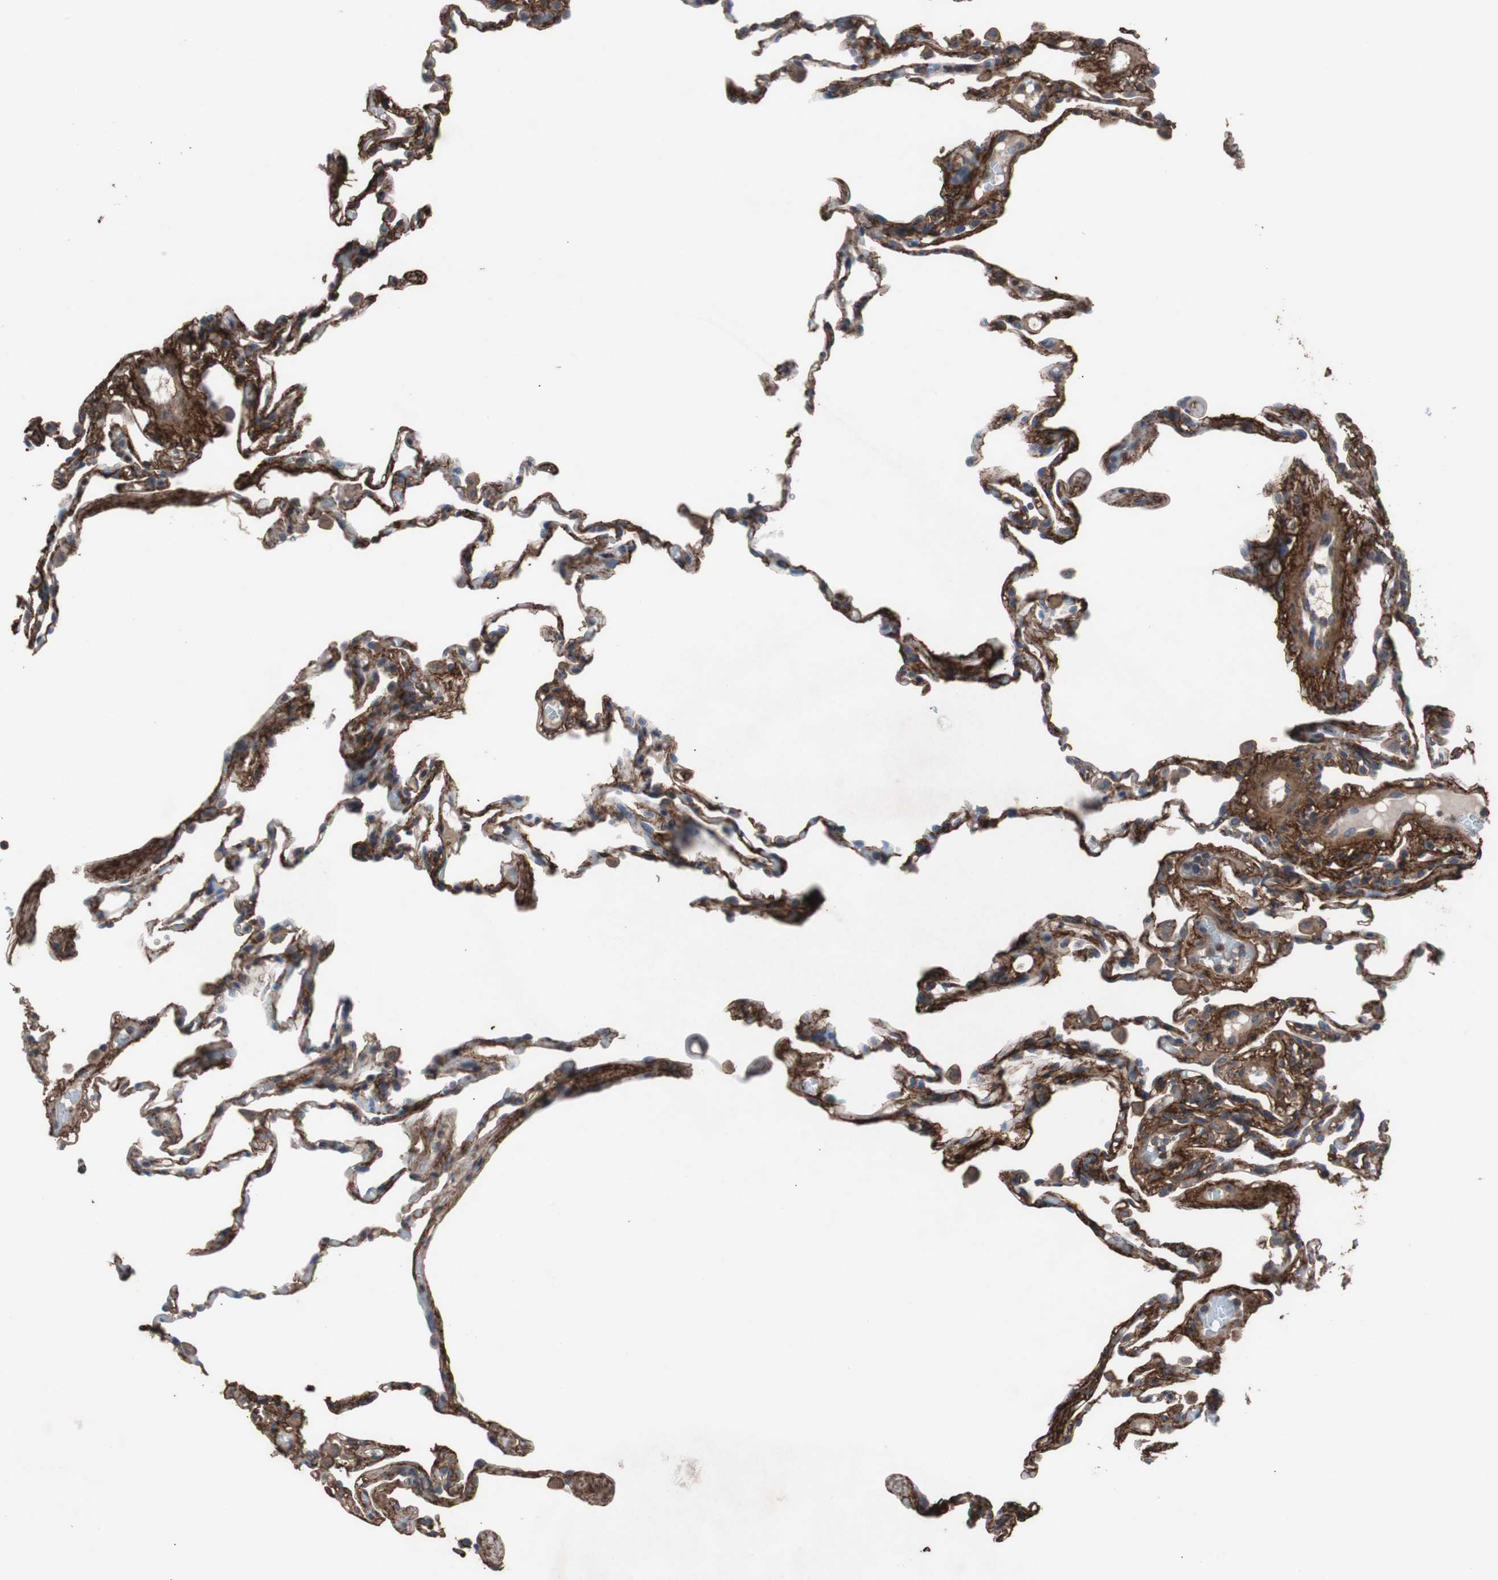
{"staining": {"intensity": "moderate", "quantity": "<25%", "location": "cytoplasmic/membranous"}, "tissue": "lung", "cell_type": "Alveolar cells", "image_type": "normal", "snomed": [{"axis": "morphology", "description": "Normal tissue, NOS"}, {"axis": "topography", "description": "Lung"}], "caption": "Alveolar cells exhibit moderate cytoplasmic/membranous expression in approximately <25% of cells in benign lung.", "gene": "COL6A2", "patient": {"sex": "male", "age": 59}}